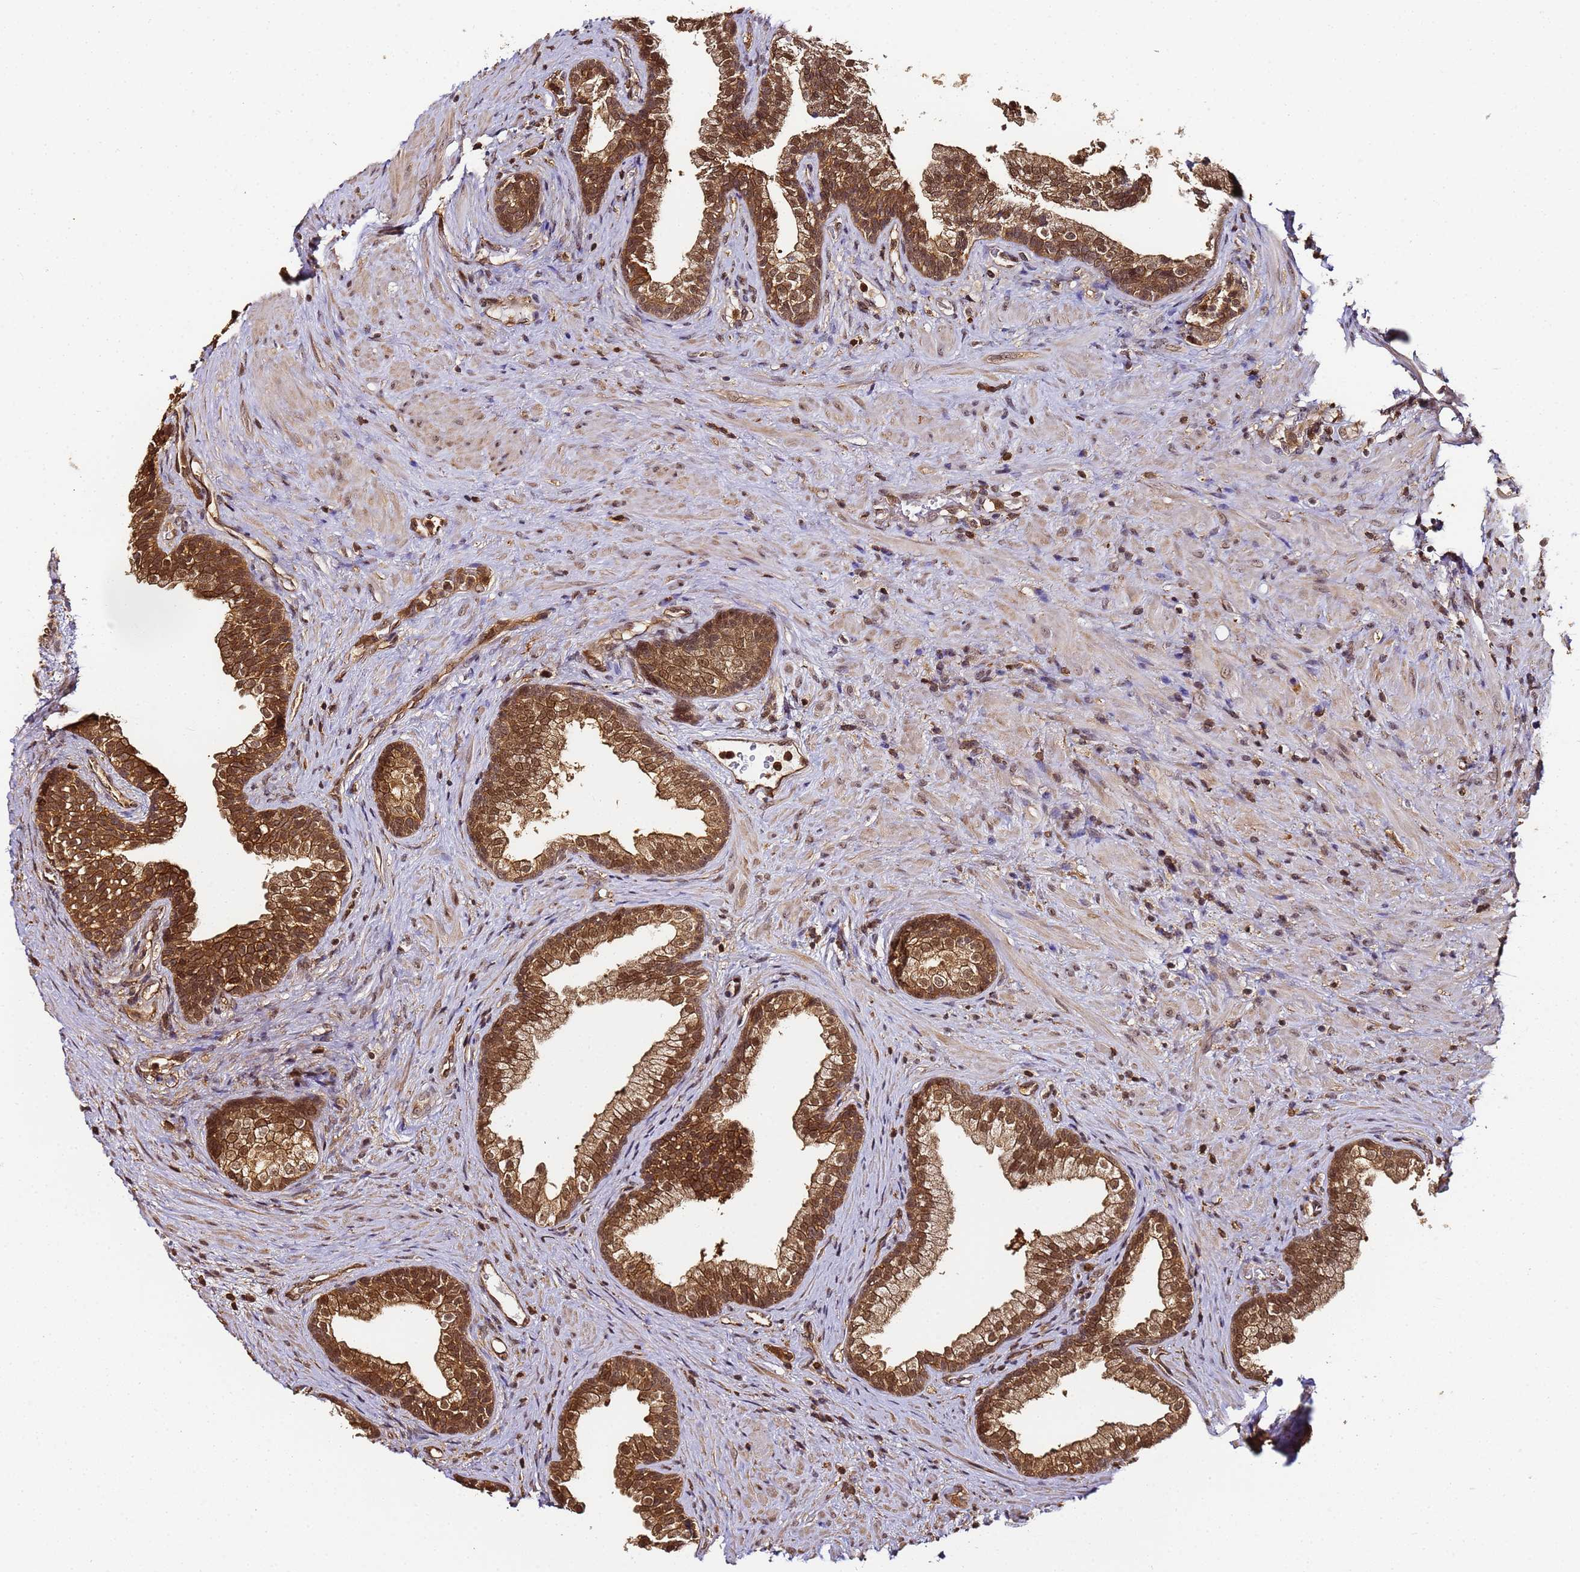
{"staining": {"intensity": "strong", "quantity": ">75%", "location": "cytoplasmic/membranous,nuclear"}, "tissue": "prostate", "cell_type": "Glandular cells", "image_type": "normal", "snomed": [{"axis": "morphology", "description": "Normal tissue, NOS"}, {"axis": "topography", "description": "Prostate"}], "caption": "Immunohistochemistry (IHC) (DAB) staining of benign human prostate exhibits strong cytoplasmic/membranous,nuclear protein staining in approximately >75% of glandular cells.", "gene": "PPP4C", "patient": {"sex": "male", "age": 76}}